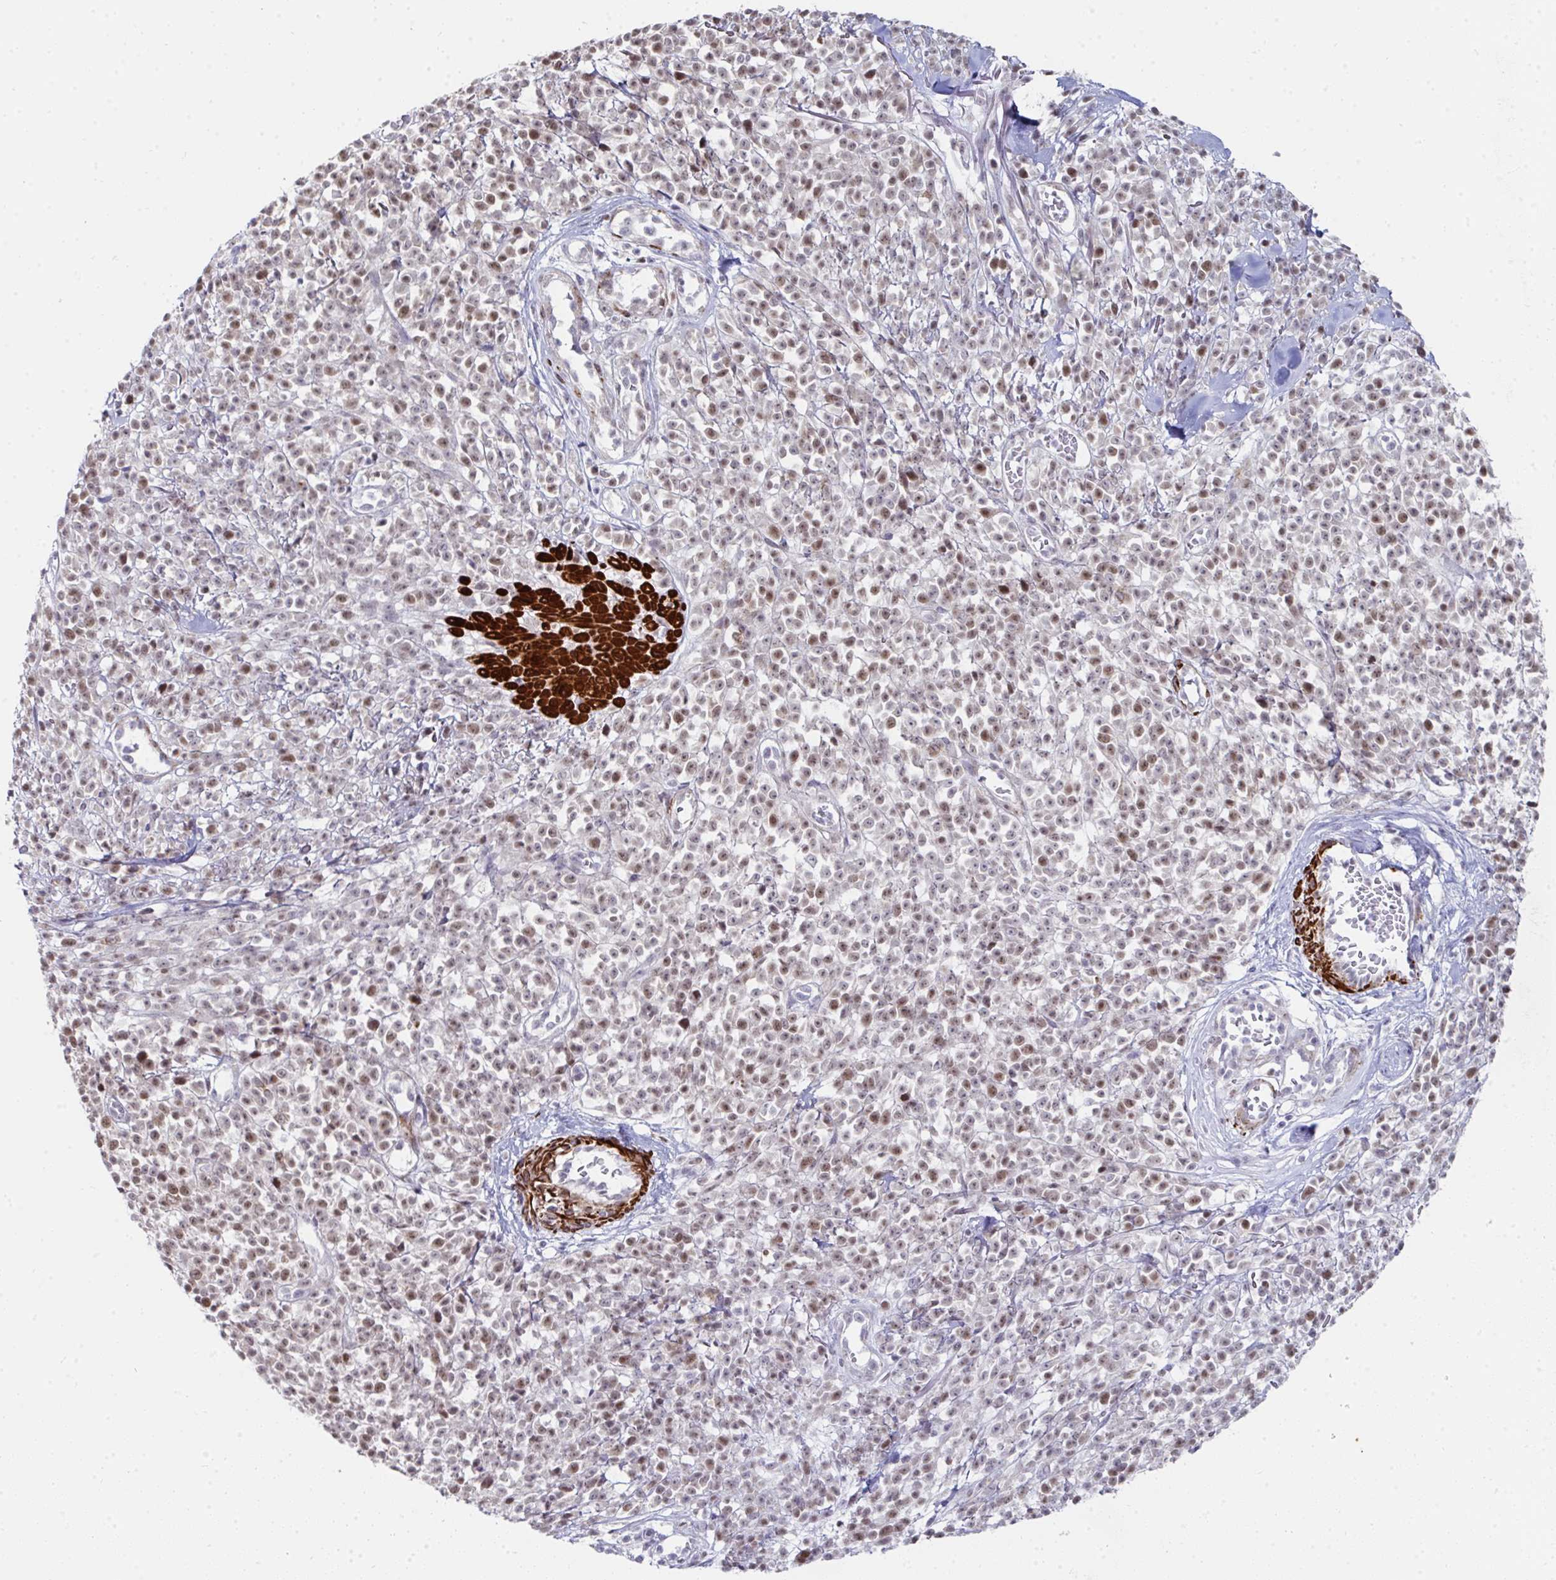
{"staining": {"intensity": "weak", "quantity": ">75%", "location": "nuclear"}, "tissue": "melanoma", "cell_type": "Tumor cells", "image_type": "cancer", "snomed": [{"axis": "morphology", "description": "Malignant melanoma, NOS"}, {"axis": "topography", "description": "Skin"}, {"axis": "topography", "description": "Skin of trunk"}], "caption": "An IHC histopathology image of neoplastic tissue is shown. Protein staining in brown labels weak nuclear positivity in melanoma within tumor cells.", "gene": "GINS2", "patient": {"sex": "male", "age": 74}}